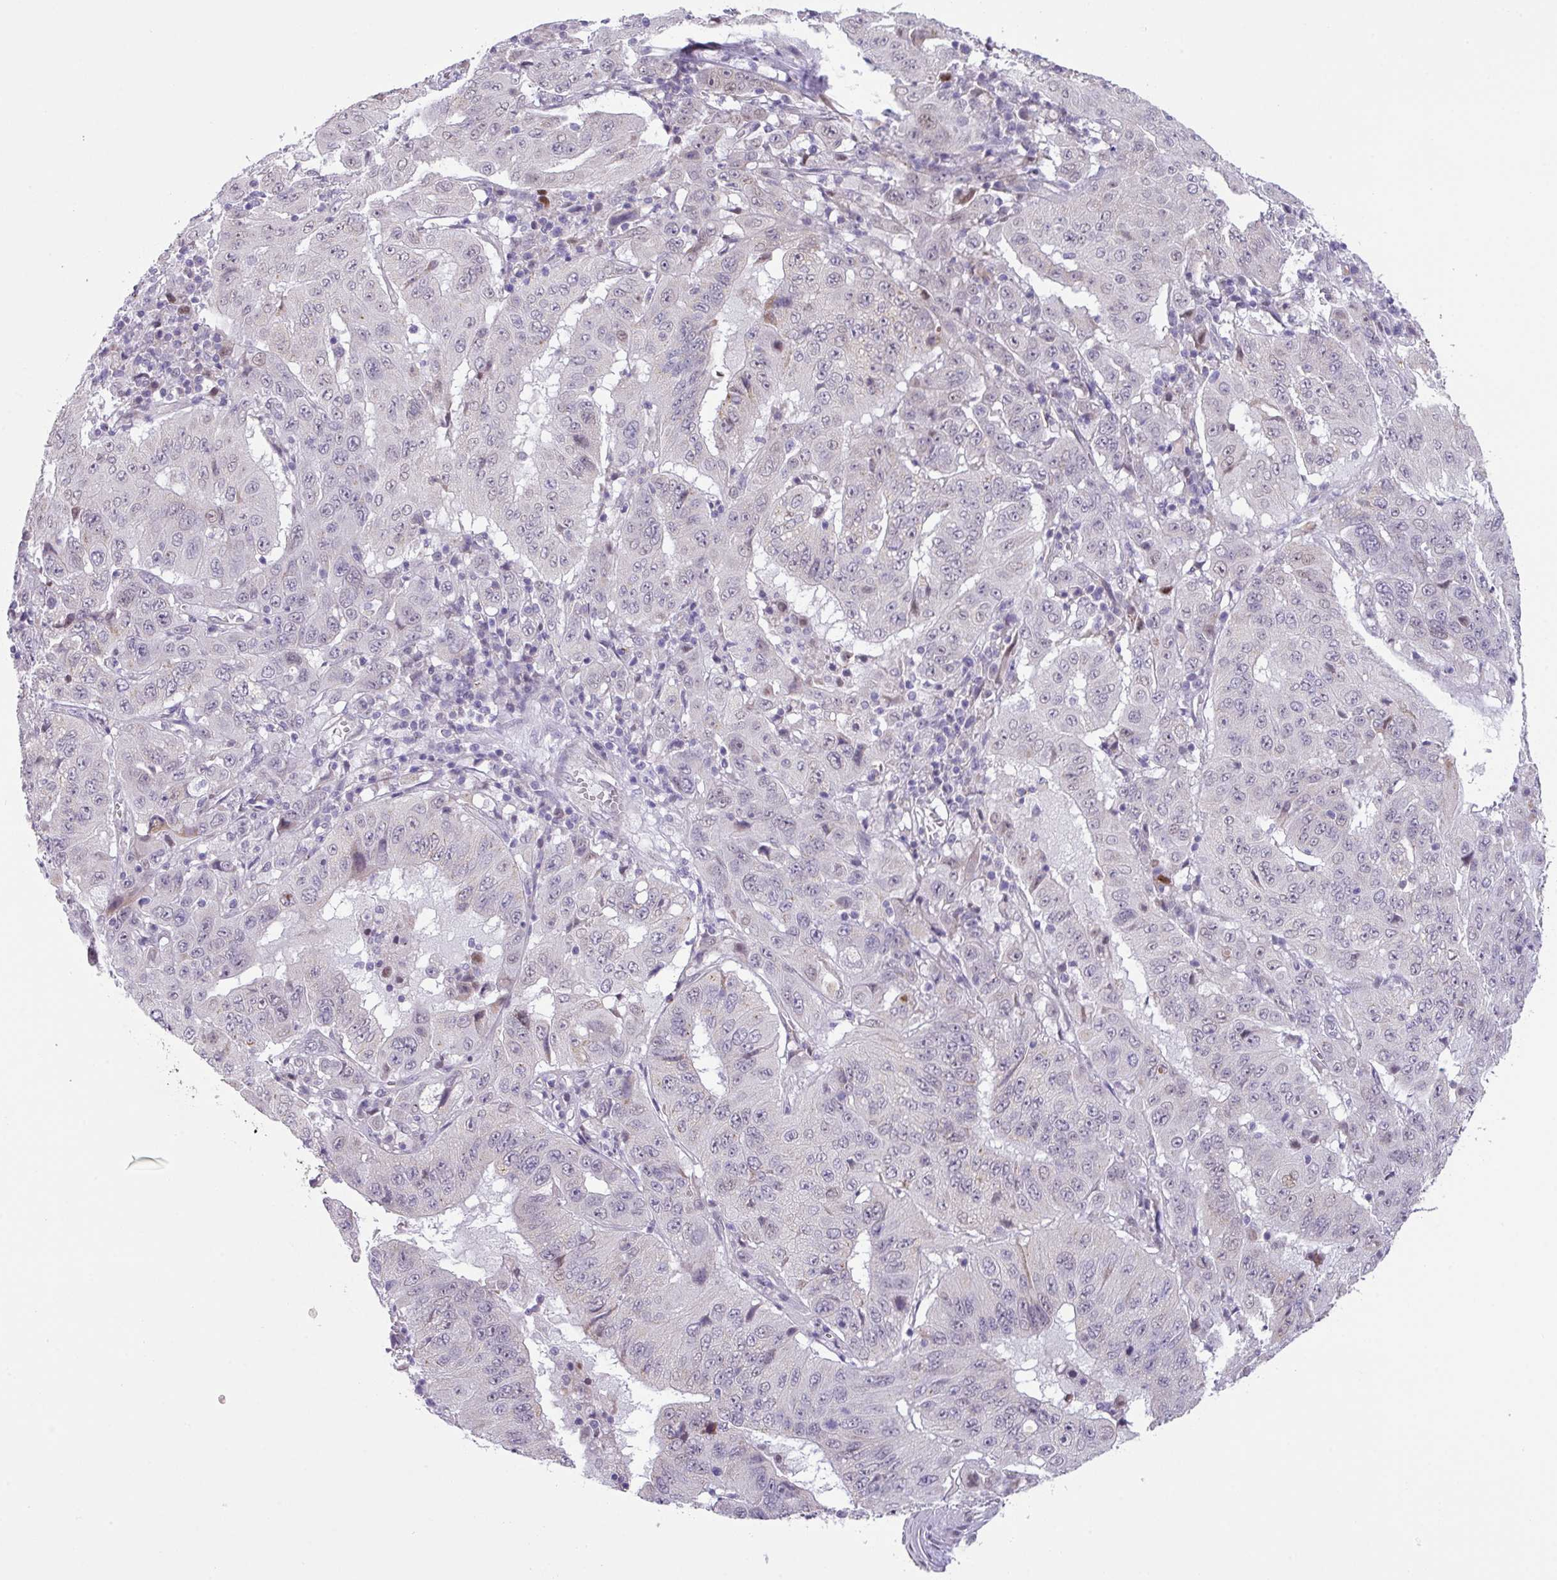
{"staining": {"intensity": "negative", "quantity": "none", "location": "none"}, "tissue": "pancreatic cancer", "cell_type": "Tumor cells", "image_type": "cancer", "snomed": [{"axis": "morphology", "description": "Adenocarcinoma, NOS"}, {"axis": "topography", "description": "Pancreas"}], "caption": "An immunohistochemistry (IHC) histopathology image of pancreatic cancer (adenocarcinoma) is shown. There is no staining in tumor cells of pancreatic cancer (adenocarcinoma). The staining is performed using DAB (3,3'-diaminobenzidine) brown chromogen with nuclei counter-stained in using hematoxylin.", "gene": "ANKRD13B", "patient": {"sex": "male", "age": 63}}